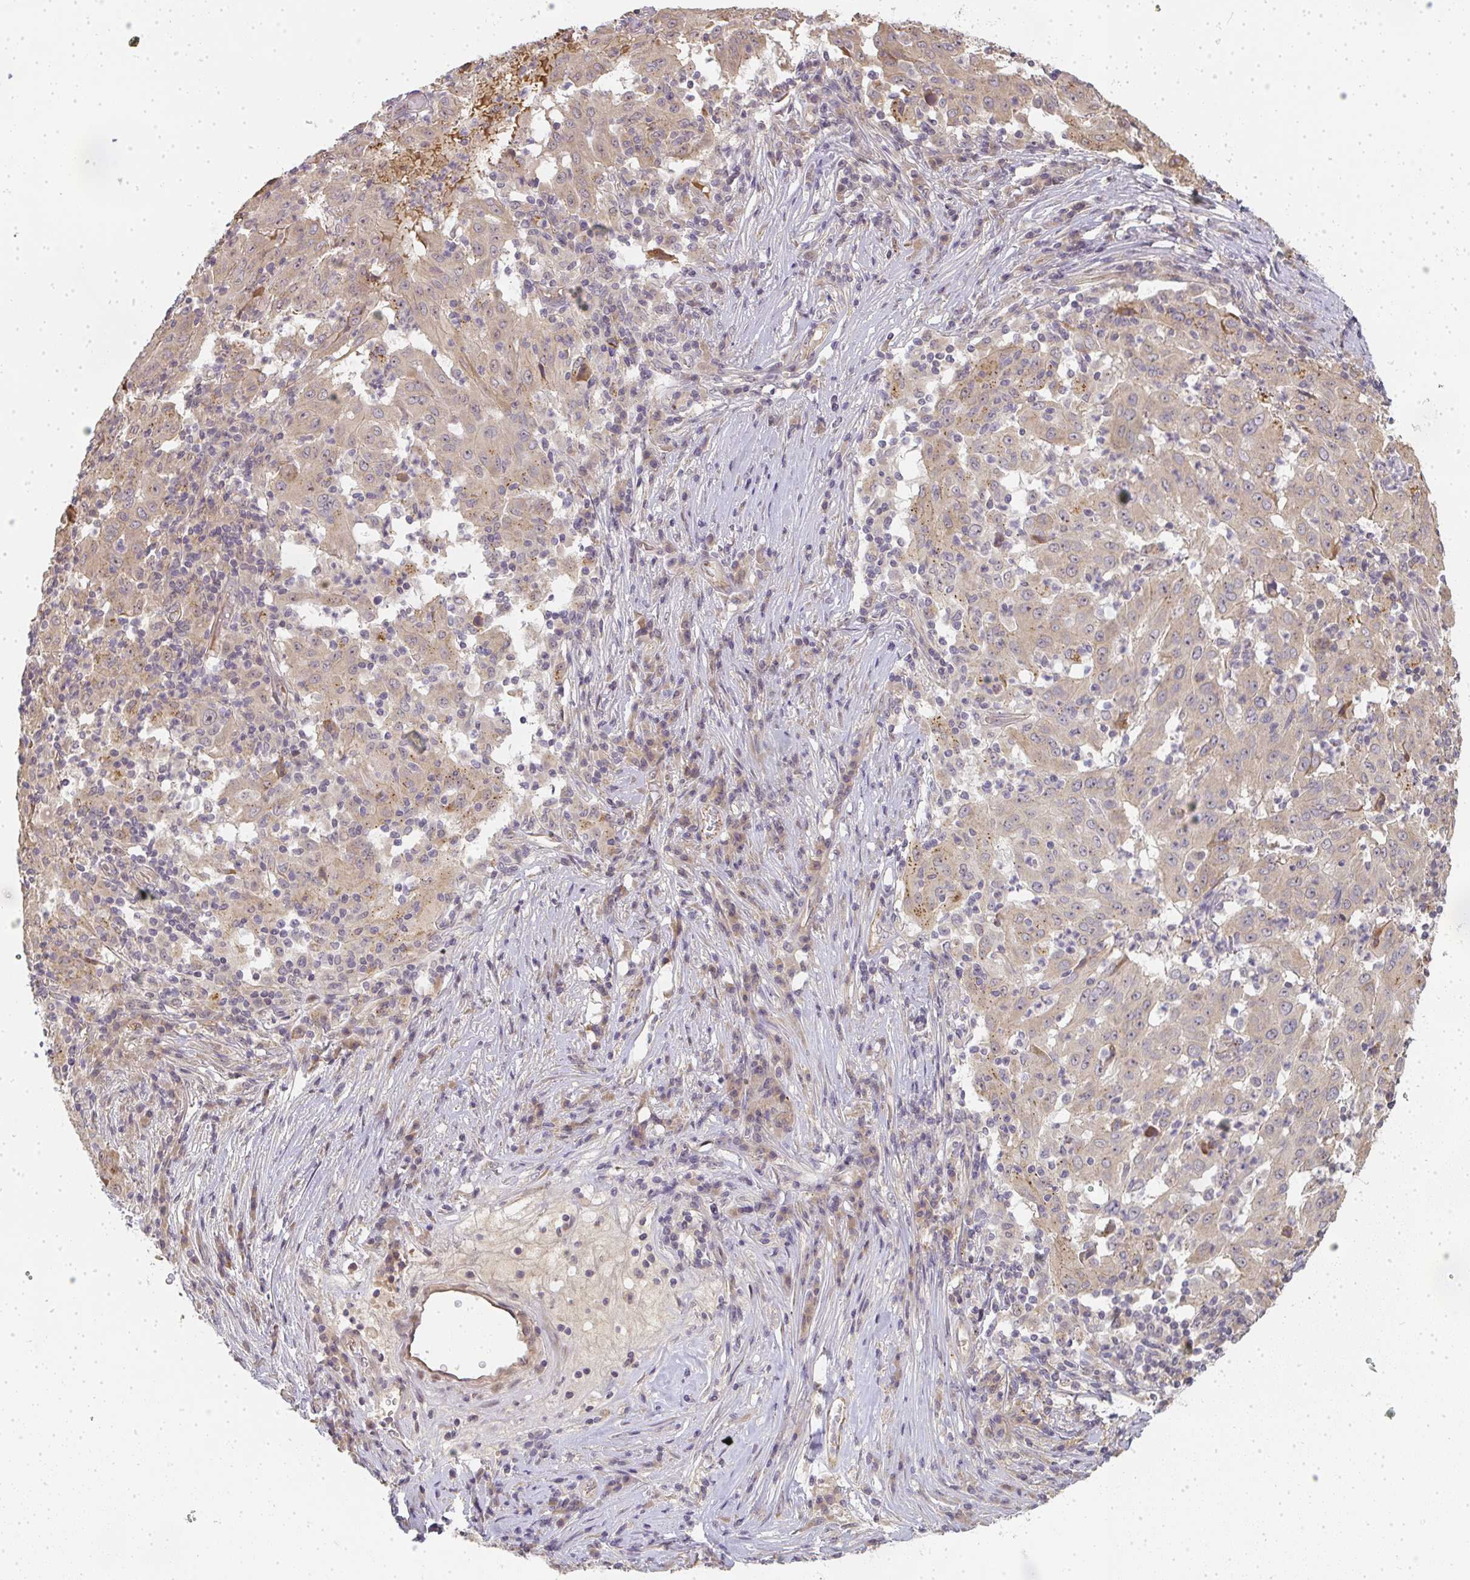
{"staining": {"intensity": "weak", "quantity": ">75%", "location": "cytoplasmic/membranous"}, "tissue": "pancreatic cancer", "cell_type": "Tumor cells", "image_type": "cancer", "snomed": [{"axis": "morphology", "description": "Adenocarcinoma, NOS"}, {"axis": "topography", "description": "Pancreas"}], "caption": "High-magnification brightfield microscopy of adenocarcinoma (pancreatic) stained with DAB (brown) and counterstained with hematoxylin (blue). tumor cells exhibit weak cytoplasmic/membranous expression is appreciated in about>75% of cells. (IHC, brightfield microscopy, high magnification).", "gene": "SLC35B3", "patient": {"sex": "male", "age": 63}}